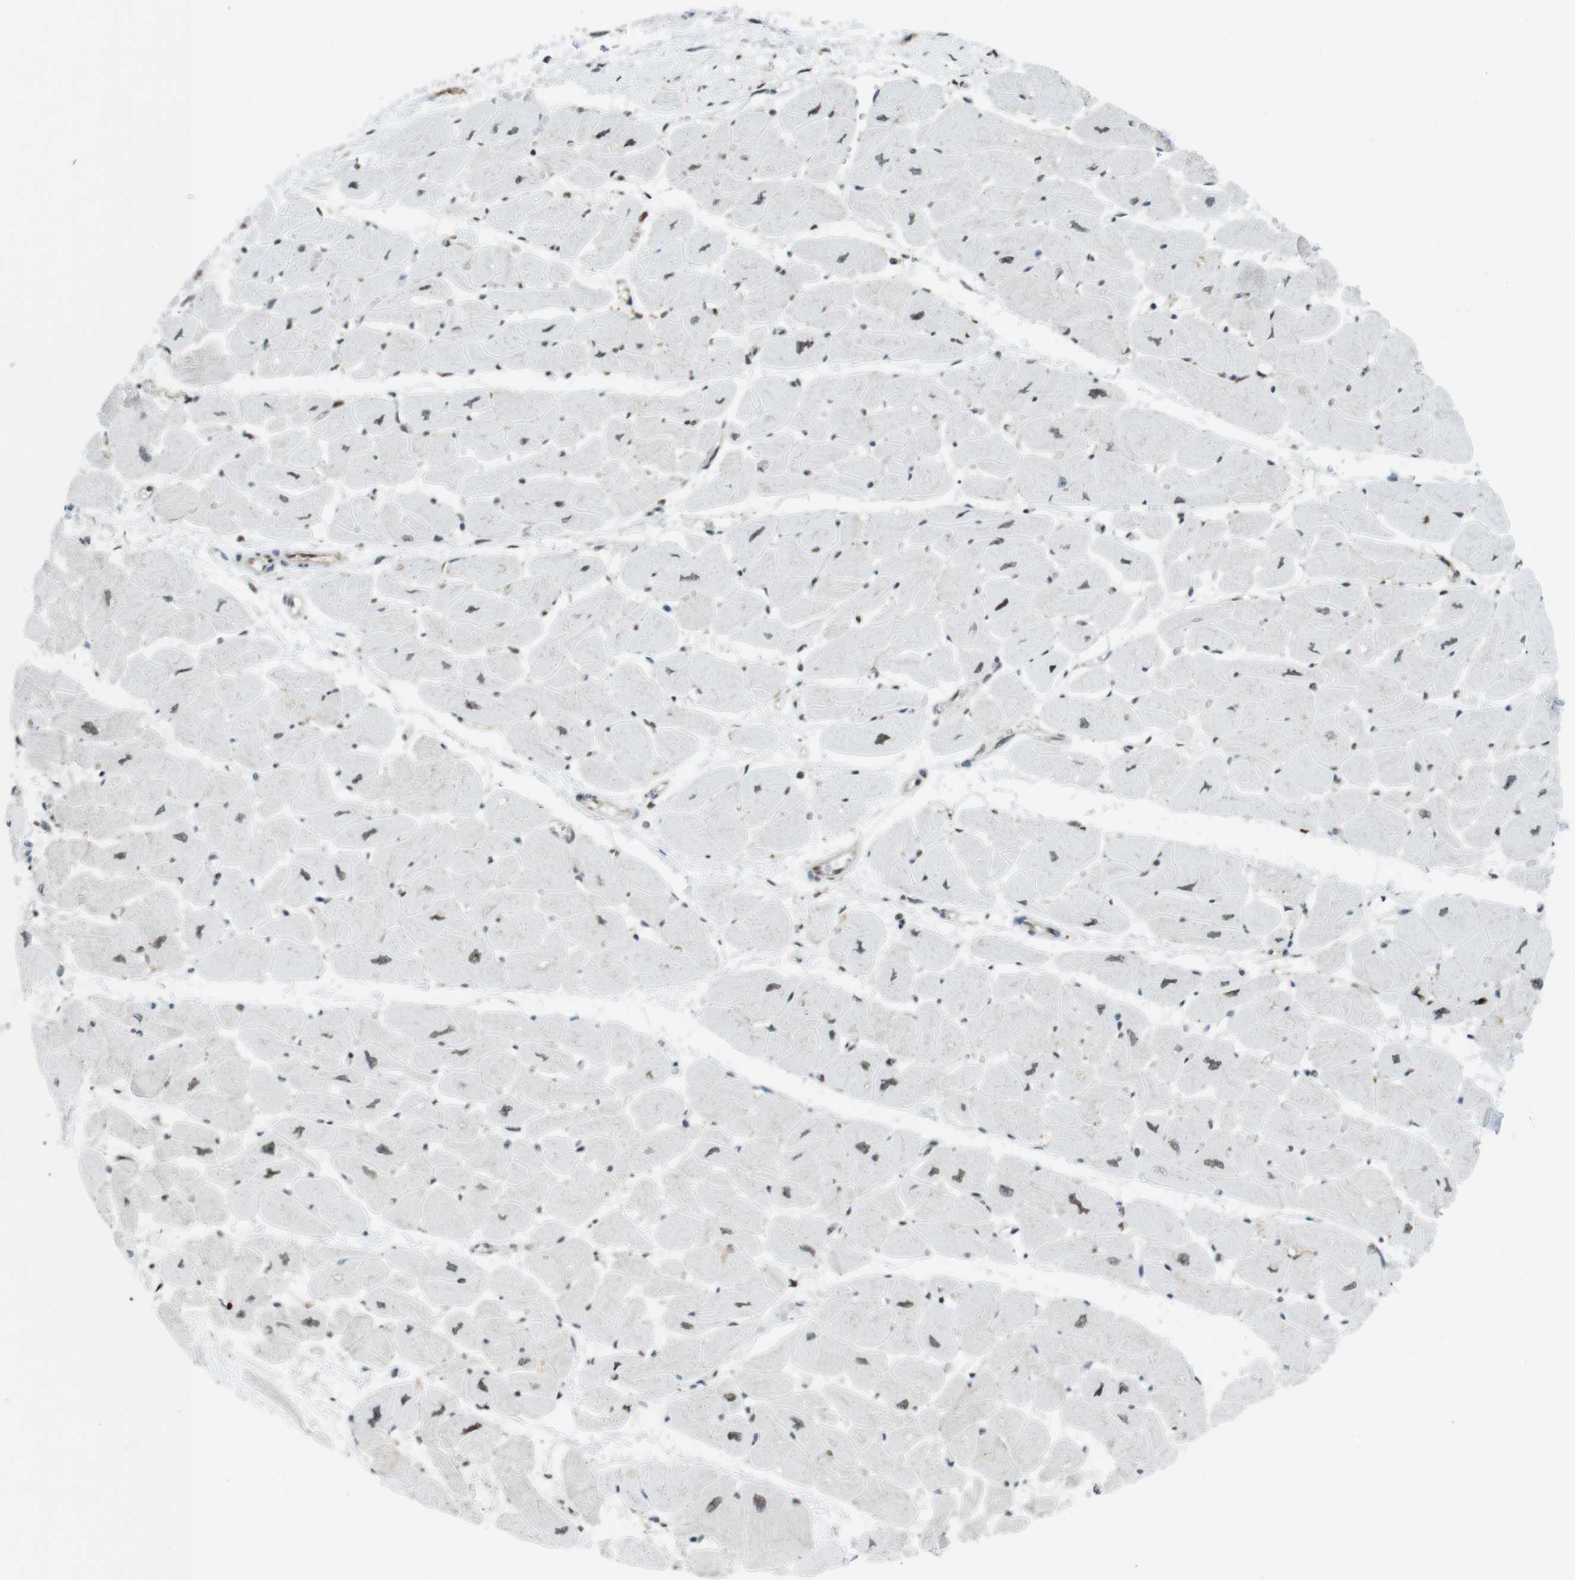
{"staining": {"intensity": "moderate", "quantity": "<25%", "location": "nuclear"}, "tissue": "heart muscle", "cell_type": "Cardiomyocytes", "image_type": "normal", "snomed": [{"axis": "morphology", "description": "Normal tissue, NOS"}, {"axis": "topography", "description": "Heart"}], "caption": "Immunohistochemistry image of normal heart muscle stained for a protein (brown), which shows low levels of moderate nuclear expression in about <25% of cardiomyocytes.", "gene": "UBB", "patient": {"sex": "female", "age": 54}}